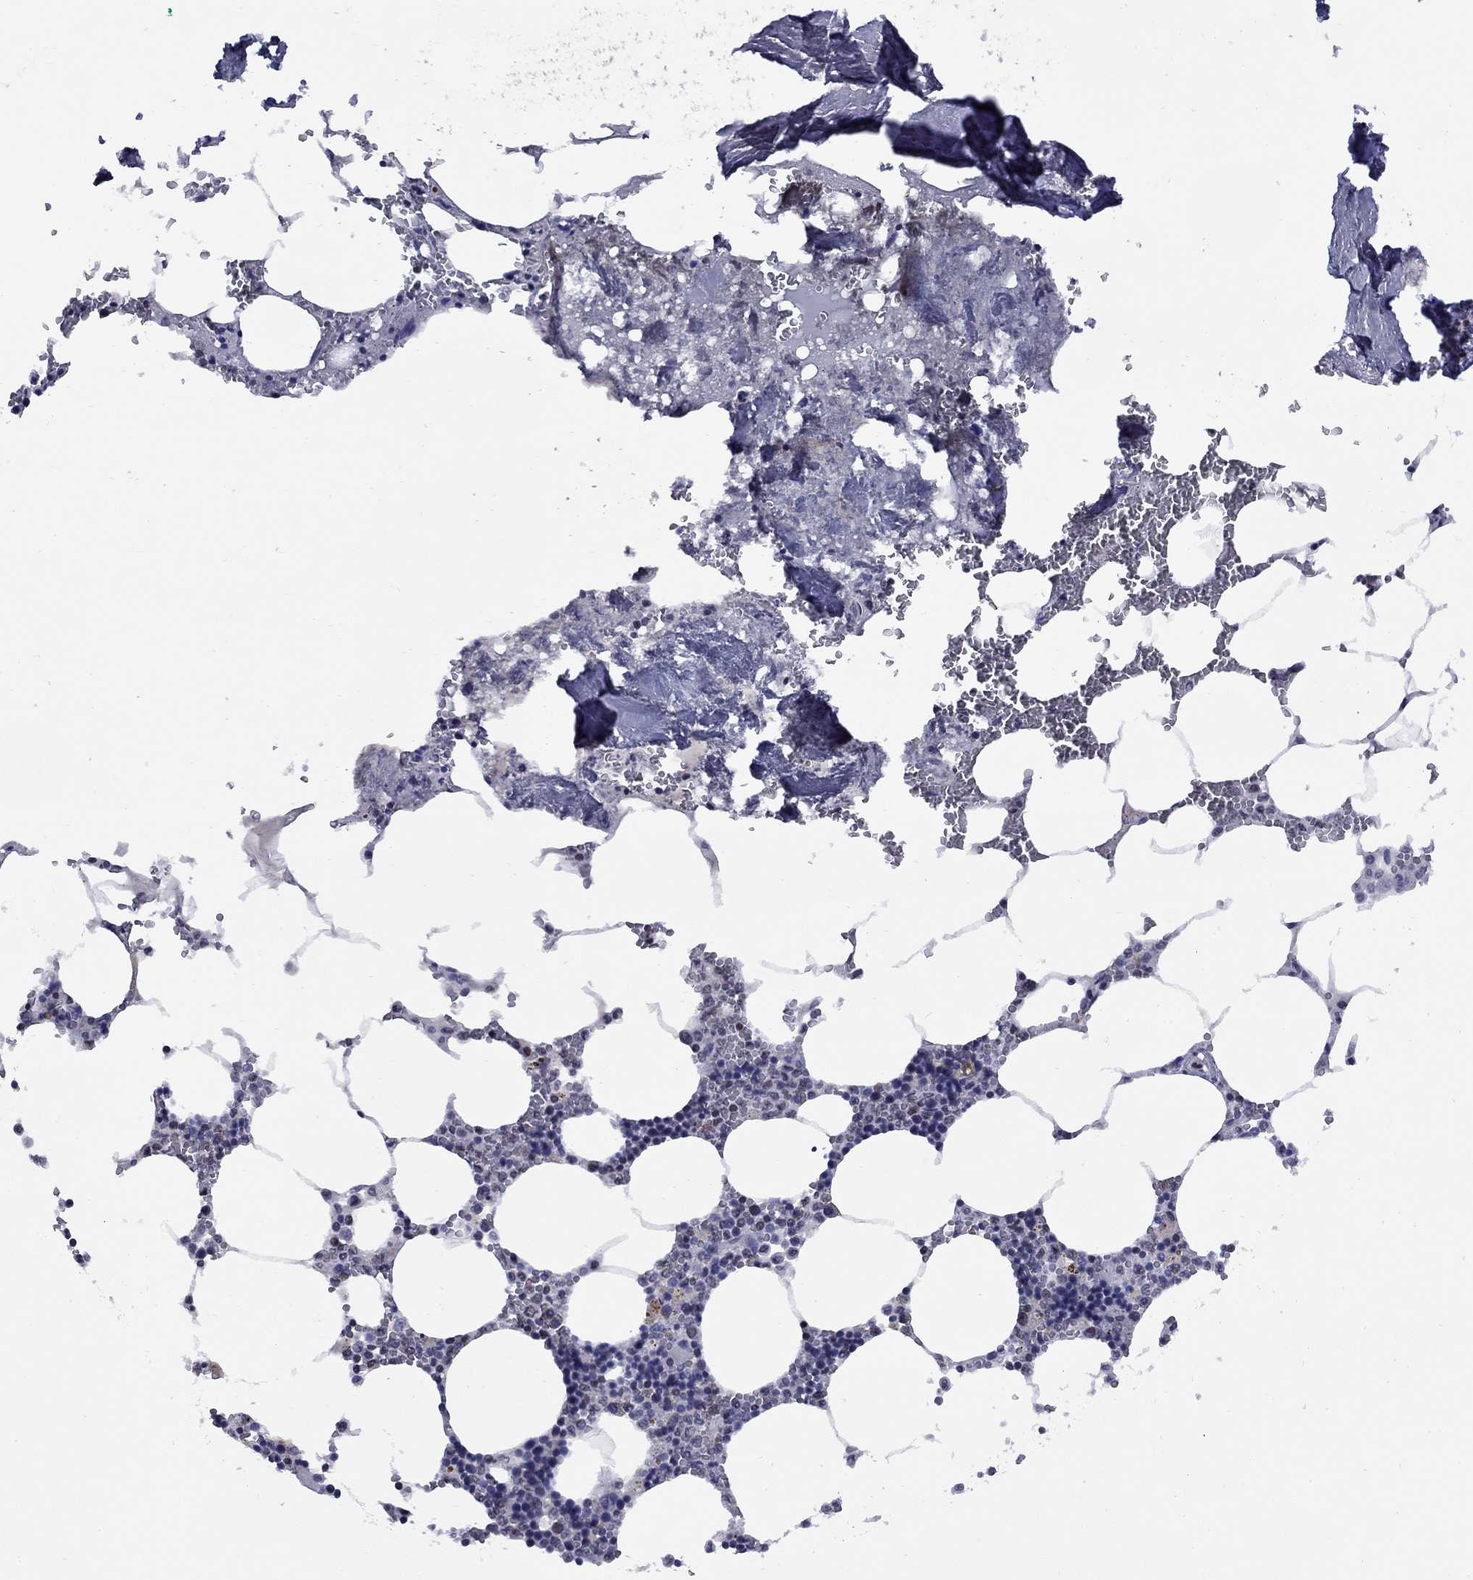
{"staining": {"intensity": "negative", "quantity": "none", "location": "none"}, "tissue": "bone marrow", "cell_type": "Hematopoietic cells", "image_type": "normal", "snomed": [{"axis": "morphology", "description": "Normal tissue, NOS"}, {"axis": "topography", "description": "Bone marrow"}], "caption": "Protein analysis of benign bone marrow shows no significant positivity in hematopoietic cells.", "gene": "TAF9", "patient": {"sex": "male", "age": 54}}